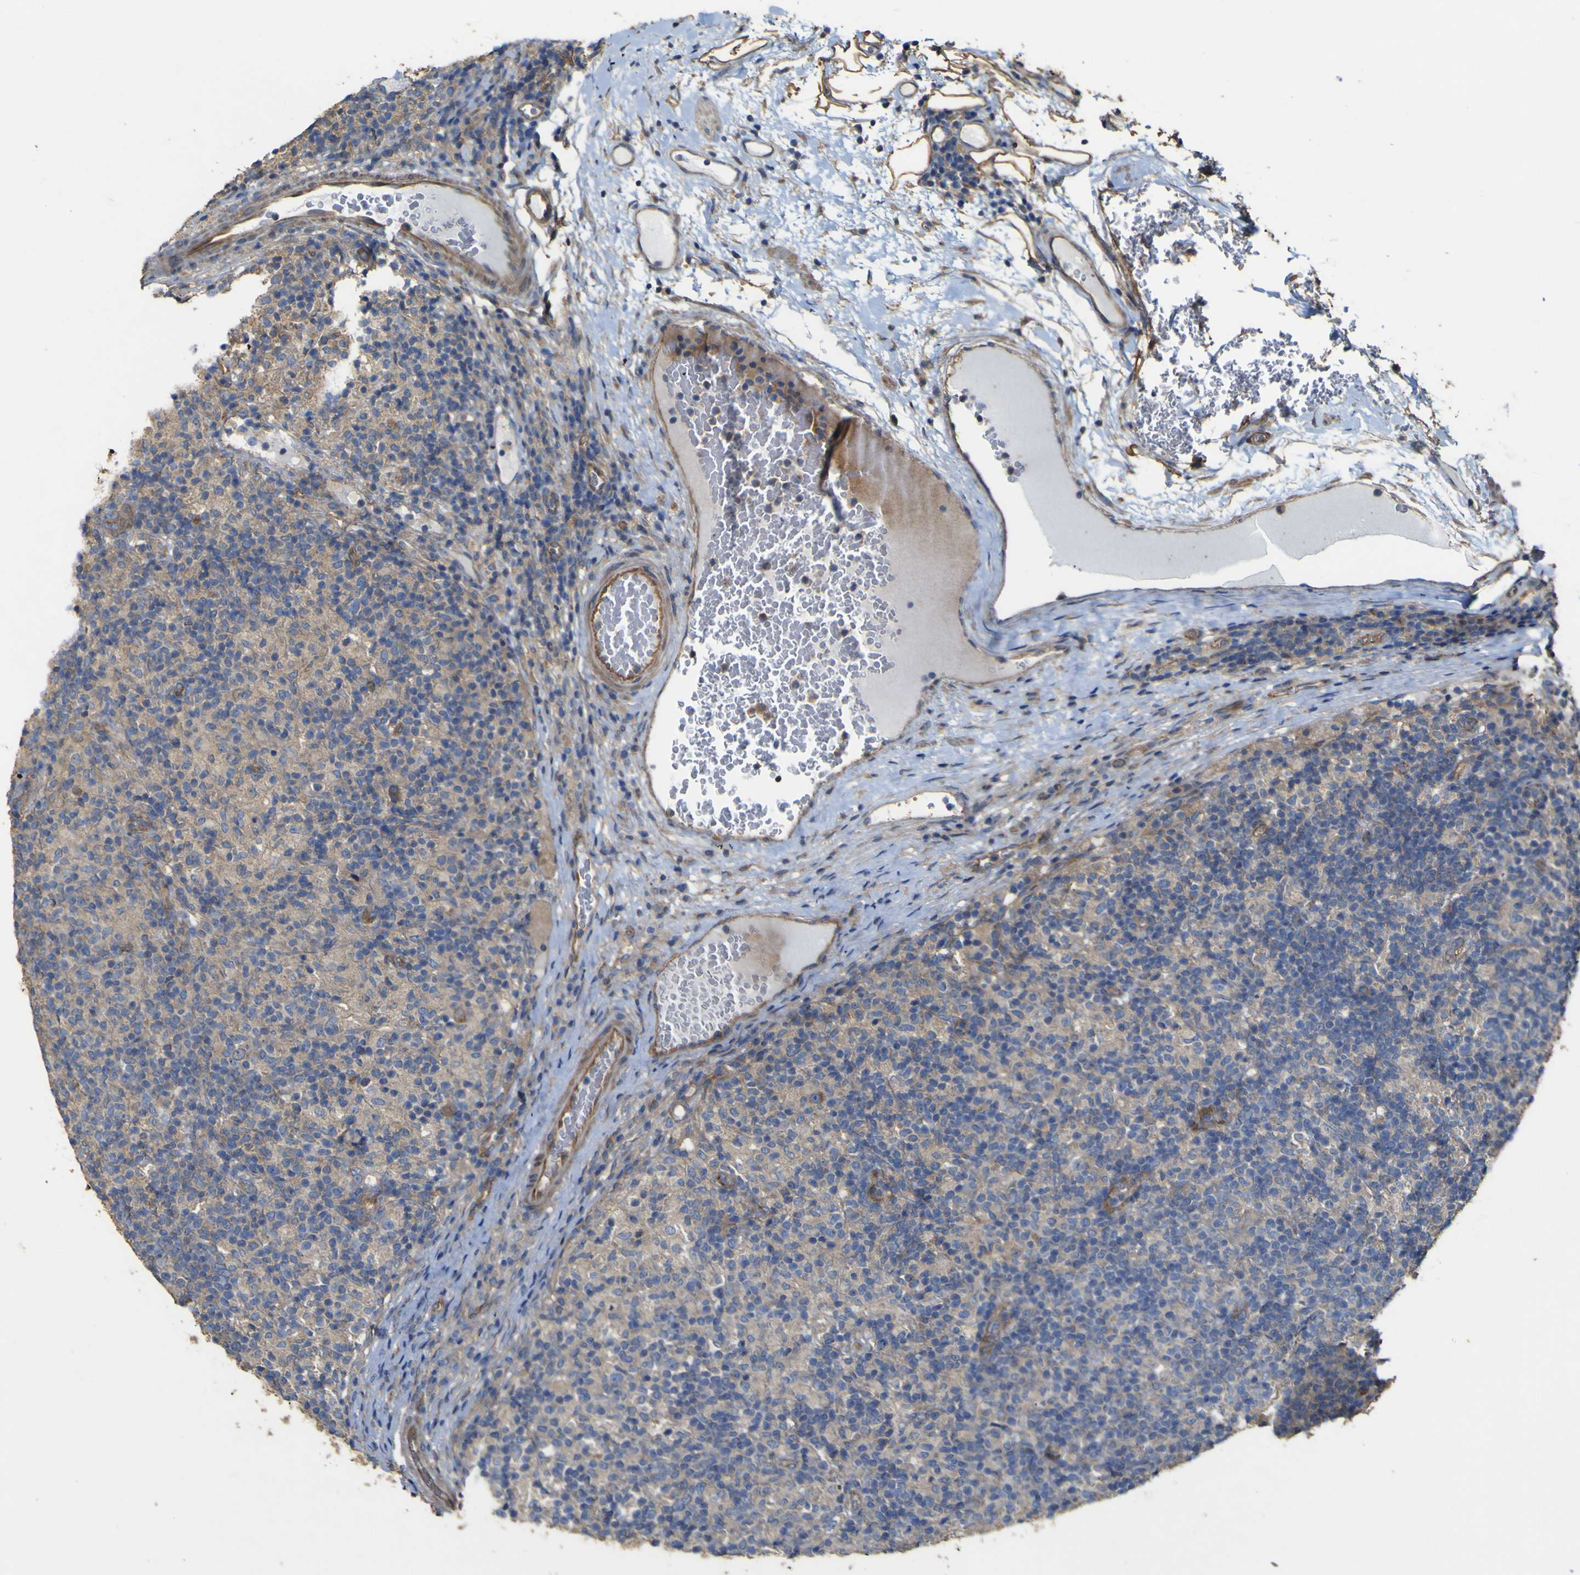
{"staining": {"intensity": "weak", "quantity": "<25%", "location": "cytoplasmic/membranous"}, "tissue": "lymphoma", "cell_type": "Tumor cells", "image_type": "cancer", "snomed": [{"axis": "morphology", "description": "Malignant lymphoma, non-Hodgkin's type, Low grade"}, {"axis": "topography", "description": "Lymph node"}], "caption": "An immunohistochemistry photomicrograph of lymphoma is shown. There is no staining in tumor cells of lymphoma.", "gene": "TNFSF15", "patient": {"sex": "male", "age": 50}}